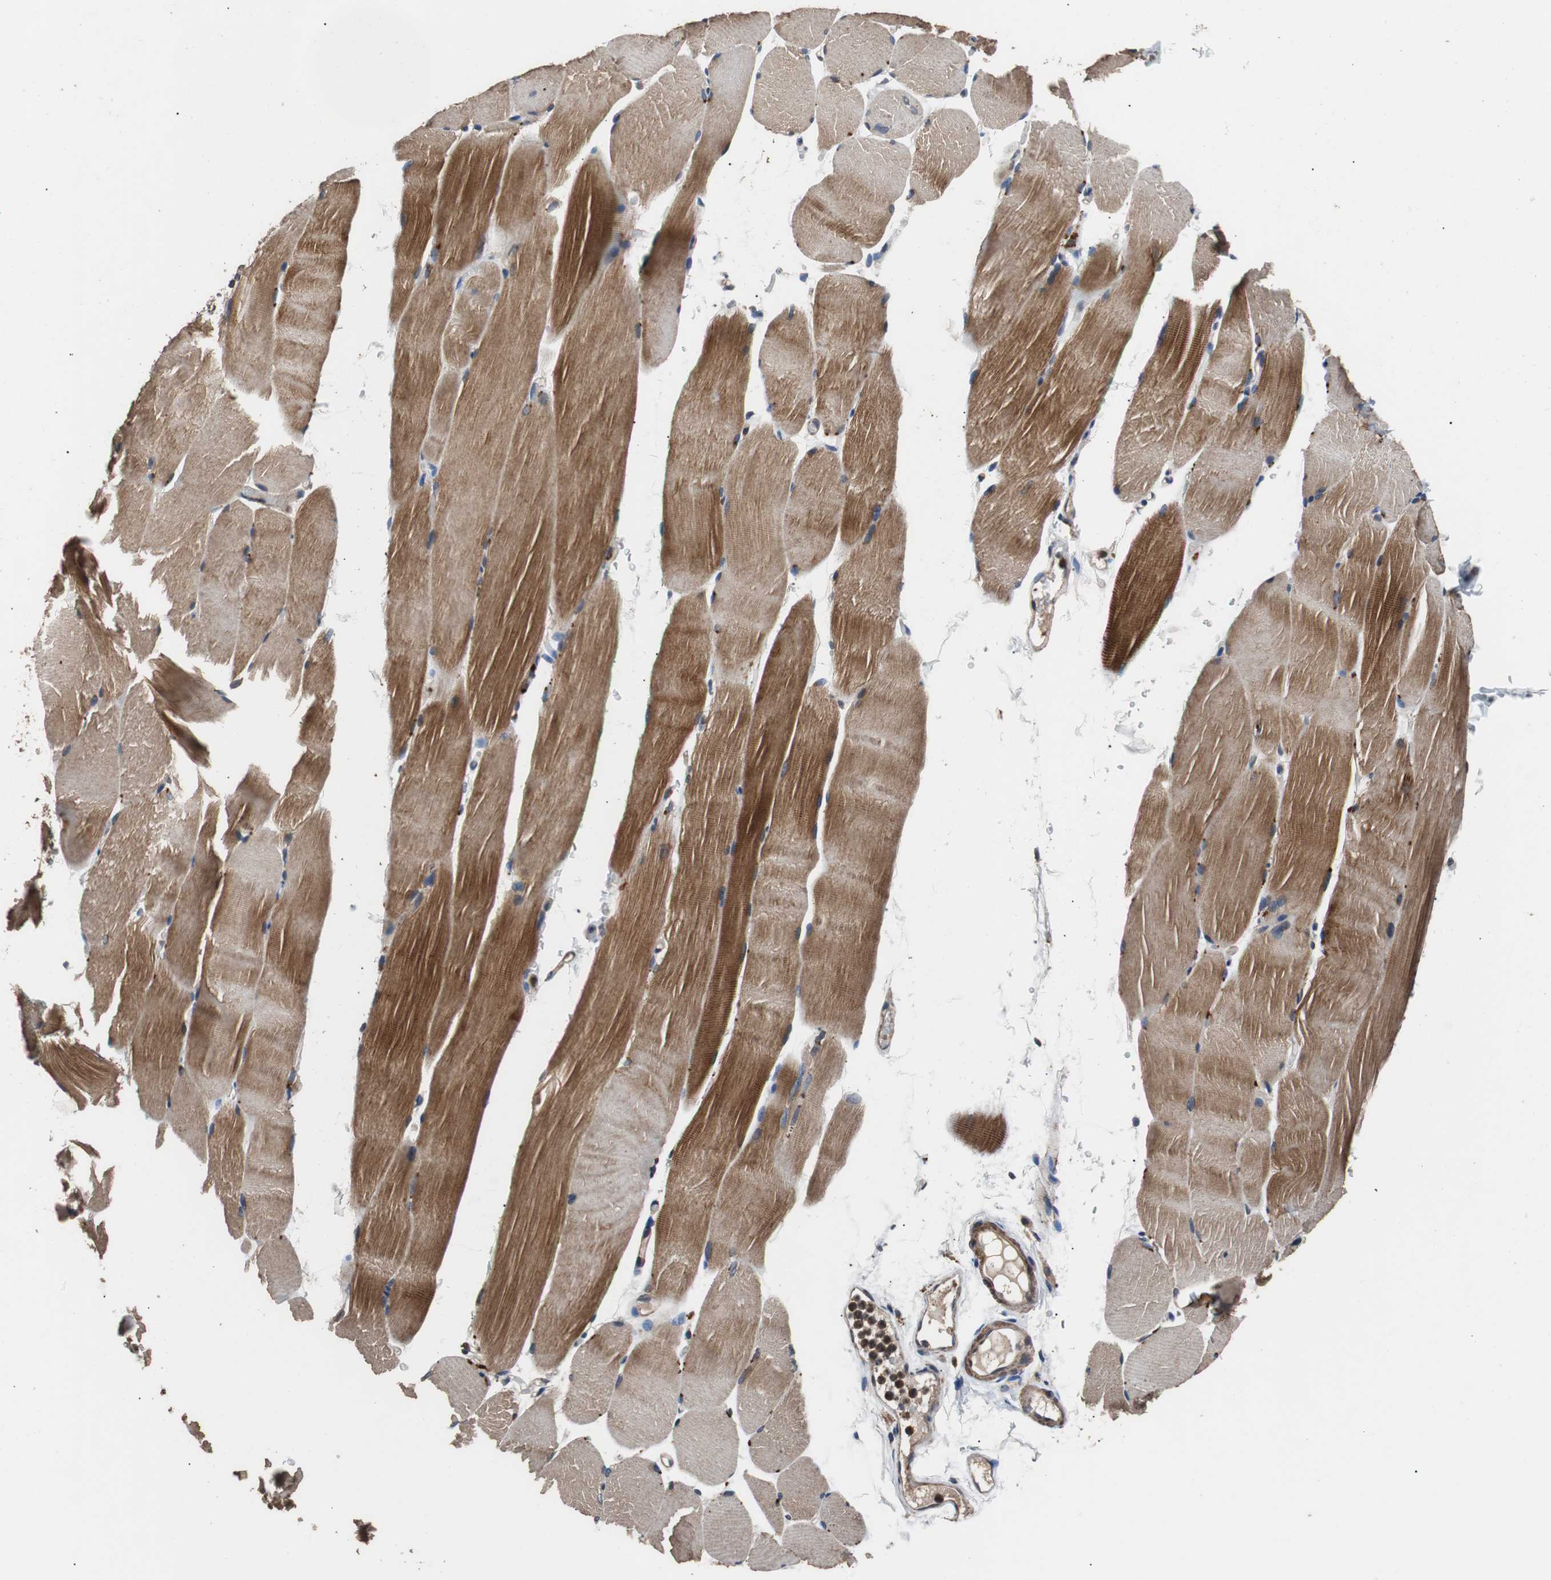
{"staining": {"intensity": "strong", "quantity": ">75%", "location": "cytoplasmic/membranous"}, "tissue": "skeletal muscle", "cell_type": "Myocytes", "image_type": "normal", "snomed": [{"axis": "morphology", "description": "Normal tissue, NOS"}, {"axis": "topography", "description": "Skeletal muscle"}, {"axis": "topography", "description": "Parathyroid gland"}], "caption": "Skeletal muscle stained for a protein (brown) shows strong cytoplasmic/membranous positive staining in approximately >75% of myocytes.", "gene": "PITRM1", "patient": {"sex": "female", "age": 37}}